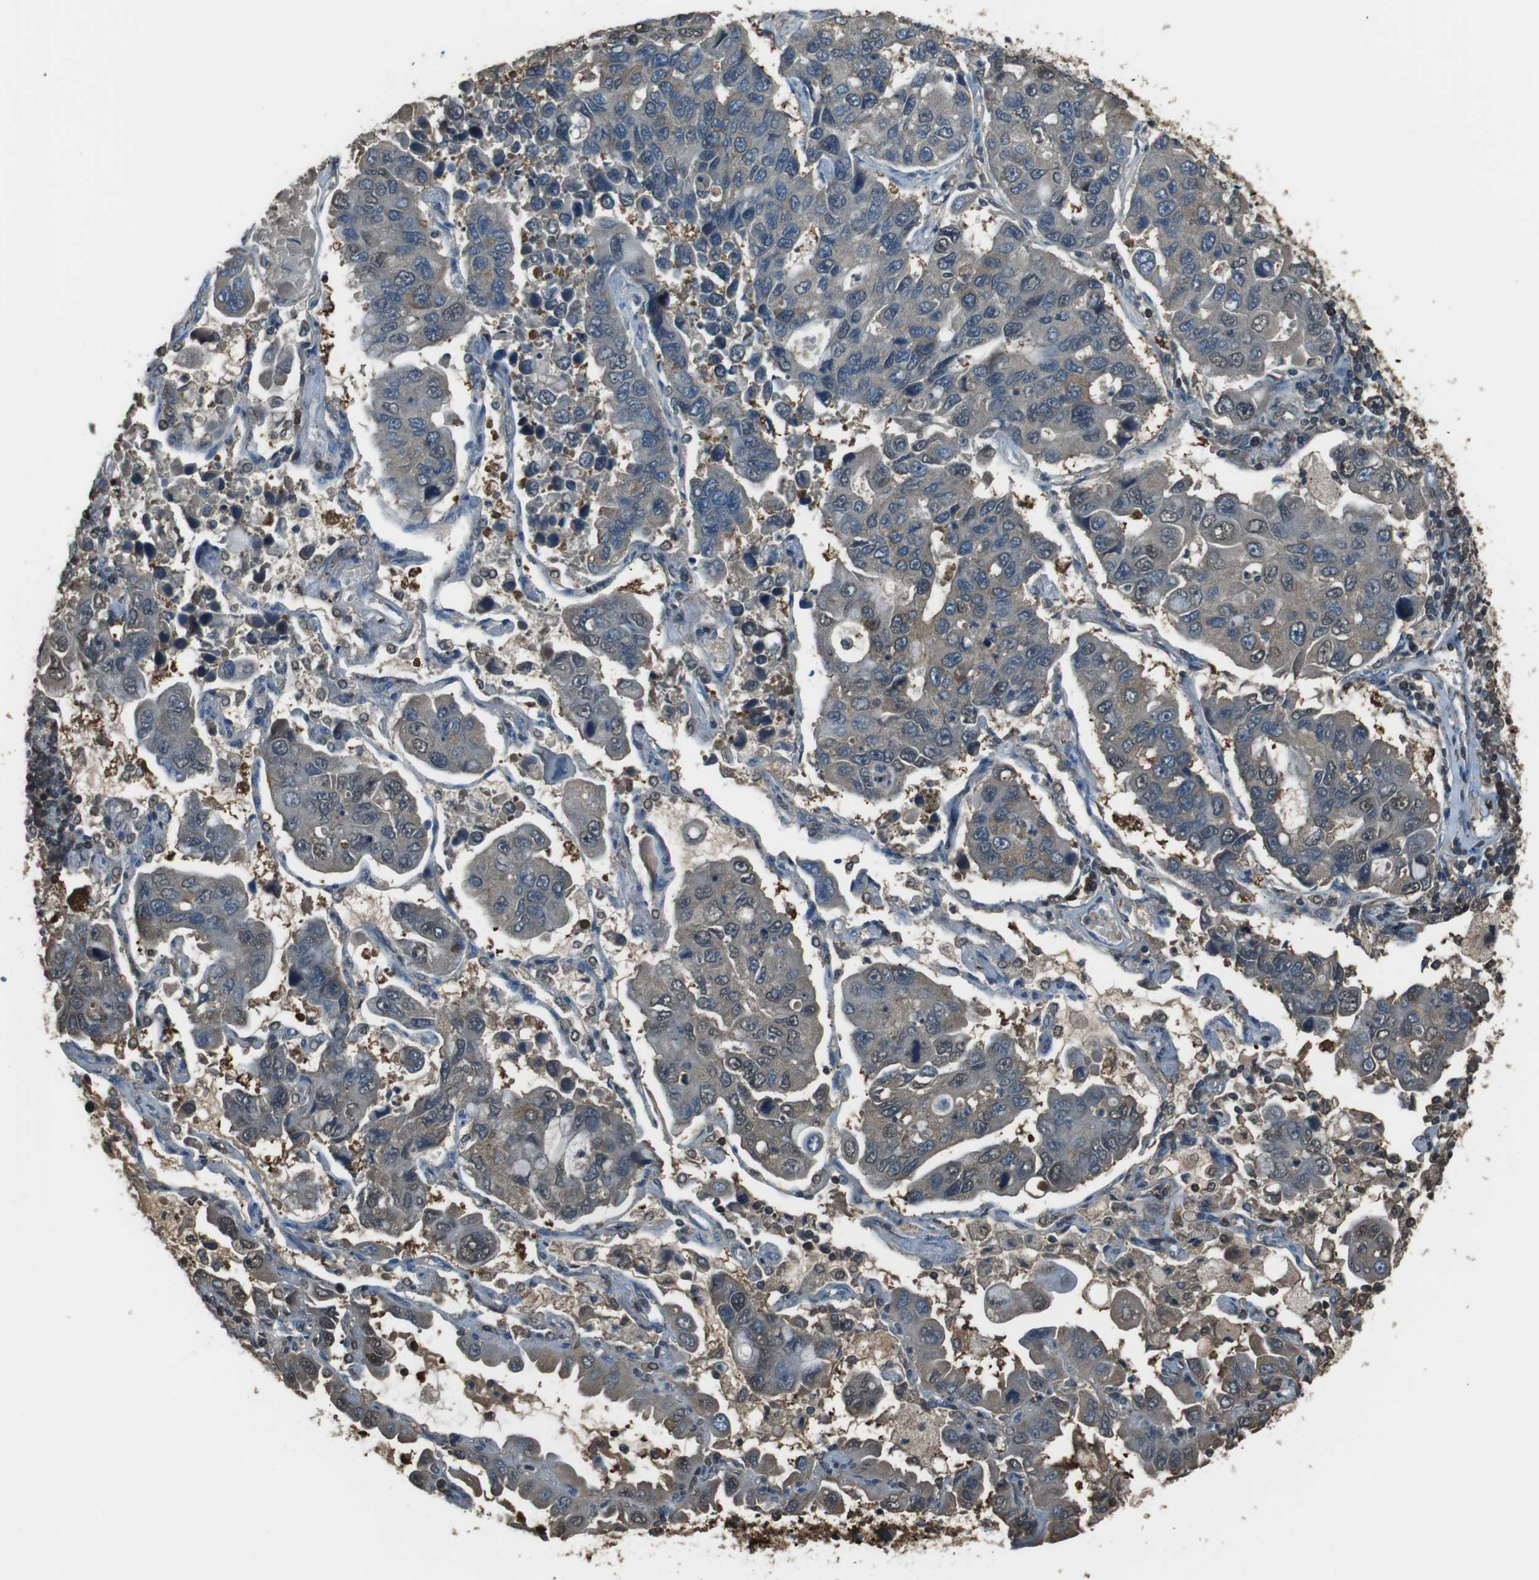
{"staining": {"intensity": "weak", "quantity": "<25%", "location": "cytoplasmic/membranous"}, "tissue": "lung cancer", "cell_type": "Tumor cells", "image_type": "cancer", "snomed": [{"axis": "morphology", "description": "Adenocarcinoma, NOS"}, {"axis": "topography", "description": "Lung"}], "caption": "Image shows no protein positivity in tumor cells of lung cancer tissue. (DAB (3,3'-diaminobenzidine) immunohistochemistry (IHC) visualized using brightfield microscopy, high magnification).", "gene": "TWSG1", "patient": {"sex": "male", "age": 64}}